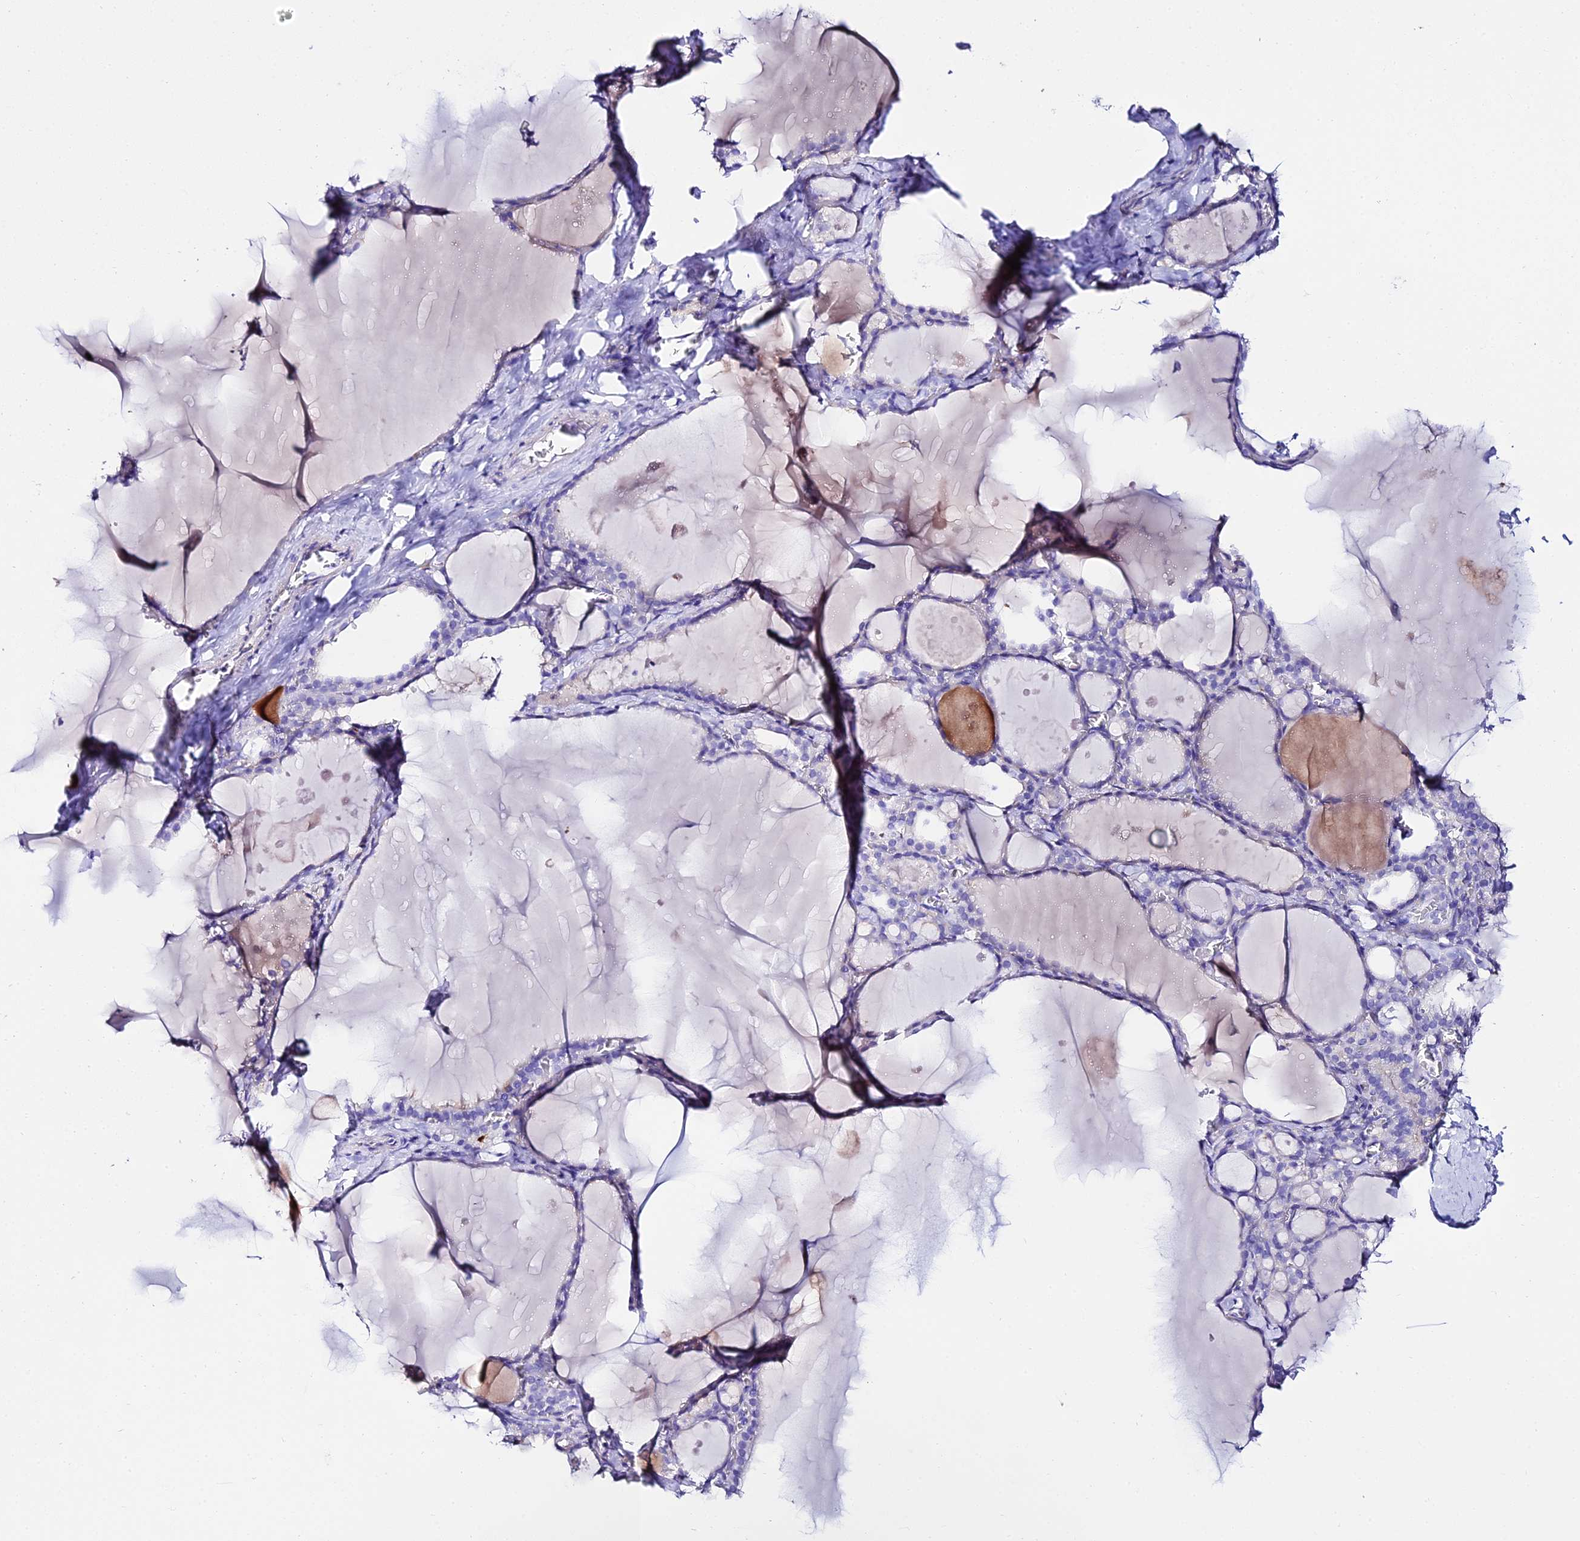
{"staining": {"intensity": "negative", "quantity": "none", "location": "none"}, "tissue": "thyroid gland", "cell_type": "Glandular cells", "image_type": "normal", "snomed": [{"axis": "morphology", "description": "Normal tissue, NOS"}, {"axis": "topography", "description": "Thyroid gland"}], "caption": "Immunohistochemical staining of benign human thyroid gland demonstrates no significant expression in glandular cells. (DAB (3,3'-diaminobenzidine) IHC with hematoxylin counter stain).", "gene": "TMEM117", "patient": {"sex": "male", "age": 56}}